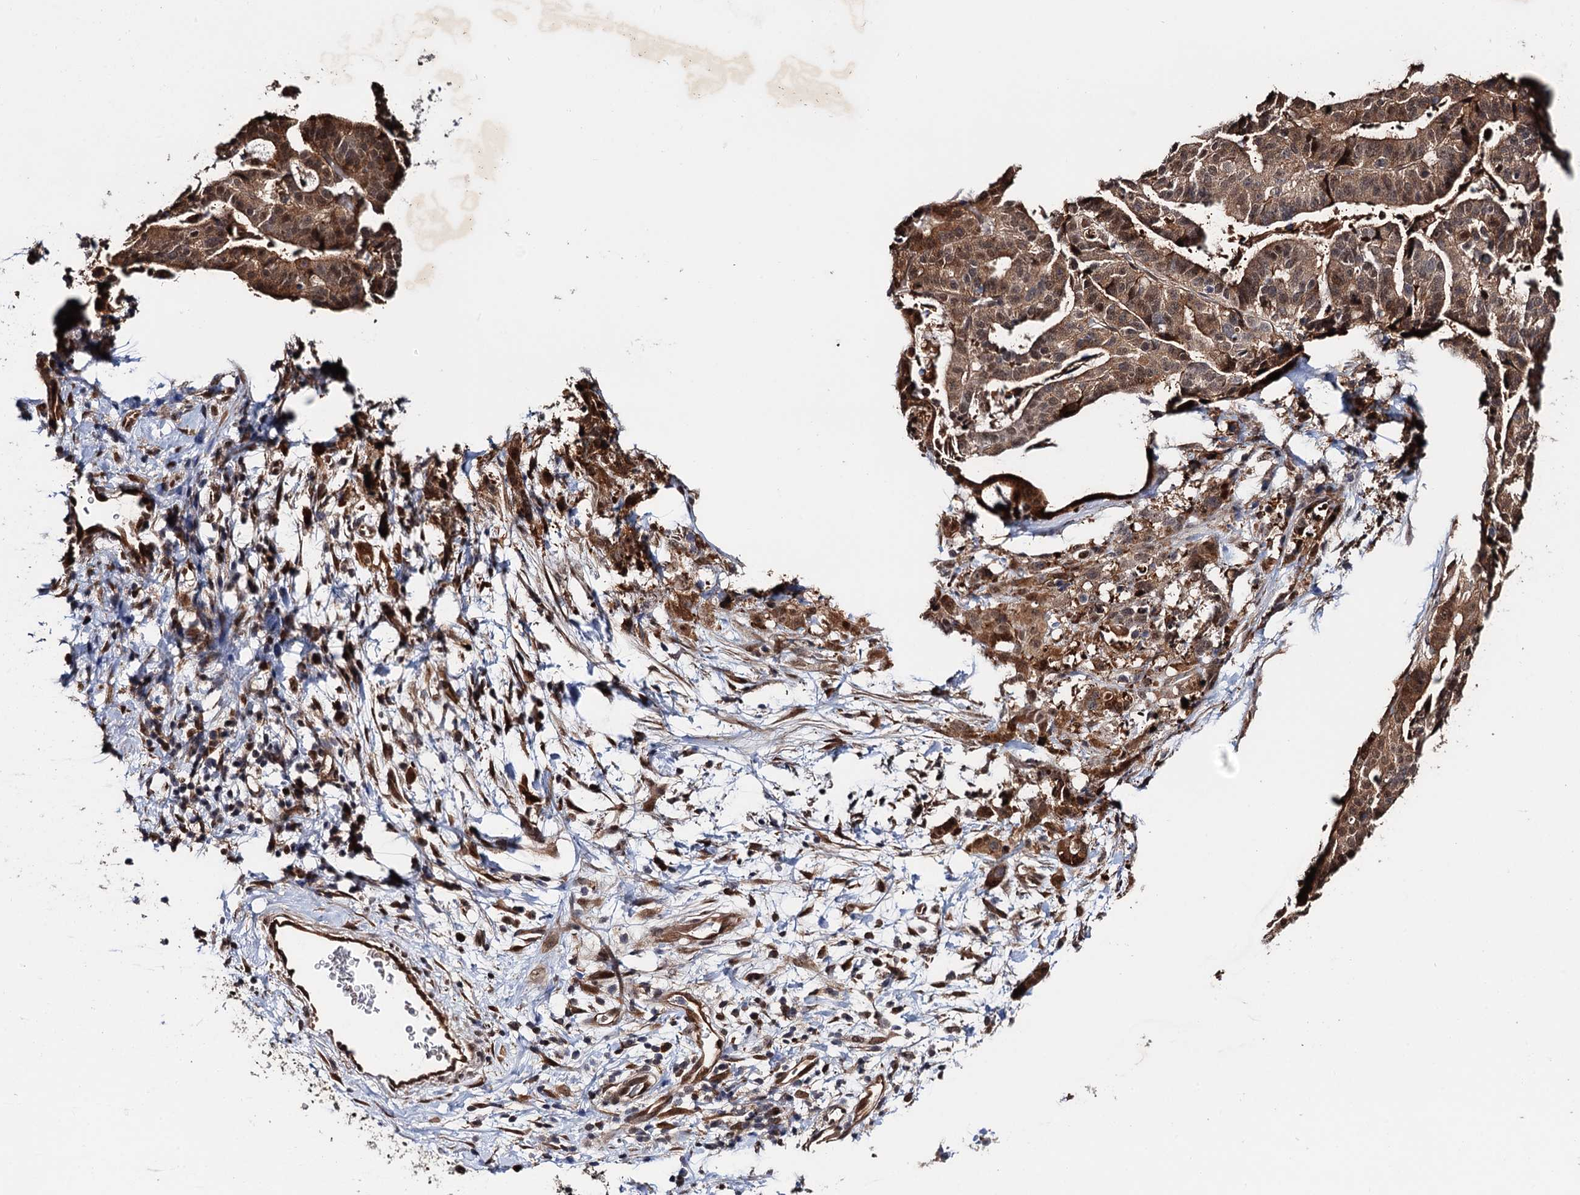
{"staining": {"intensity": "moderate", "quantity": ">75%", "location": "cytoplasmic/membranous,nuclear"}, "tissue": "stomach cancer", "cell_type": "Tumor cells", "image_type": "cancer", "snomed": [{"axis": "morphology", "description": "Adenocarcinoma, NOS"}, {"axis": "topography", "description": "Stomach"}], "caption": "There is medium levels of moderate cytoplasmic/membranous and nuclear staining in tumor cells of stomach cancer (adenocarcinoma), as demonstrated by immunohistochemical staining (brown color).", "gene": "CDC23", "patient": {"sex": "male", "age": 48}}